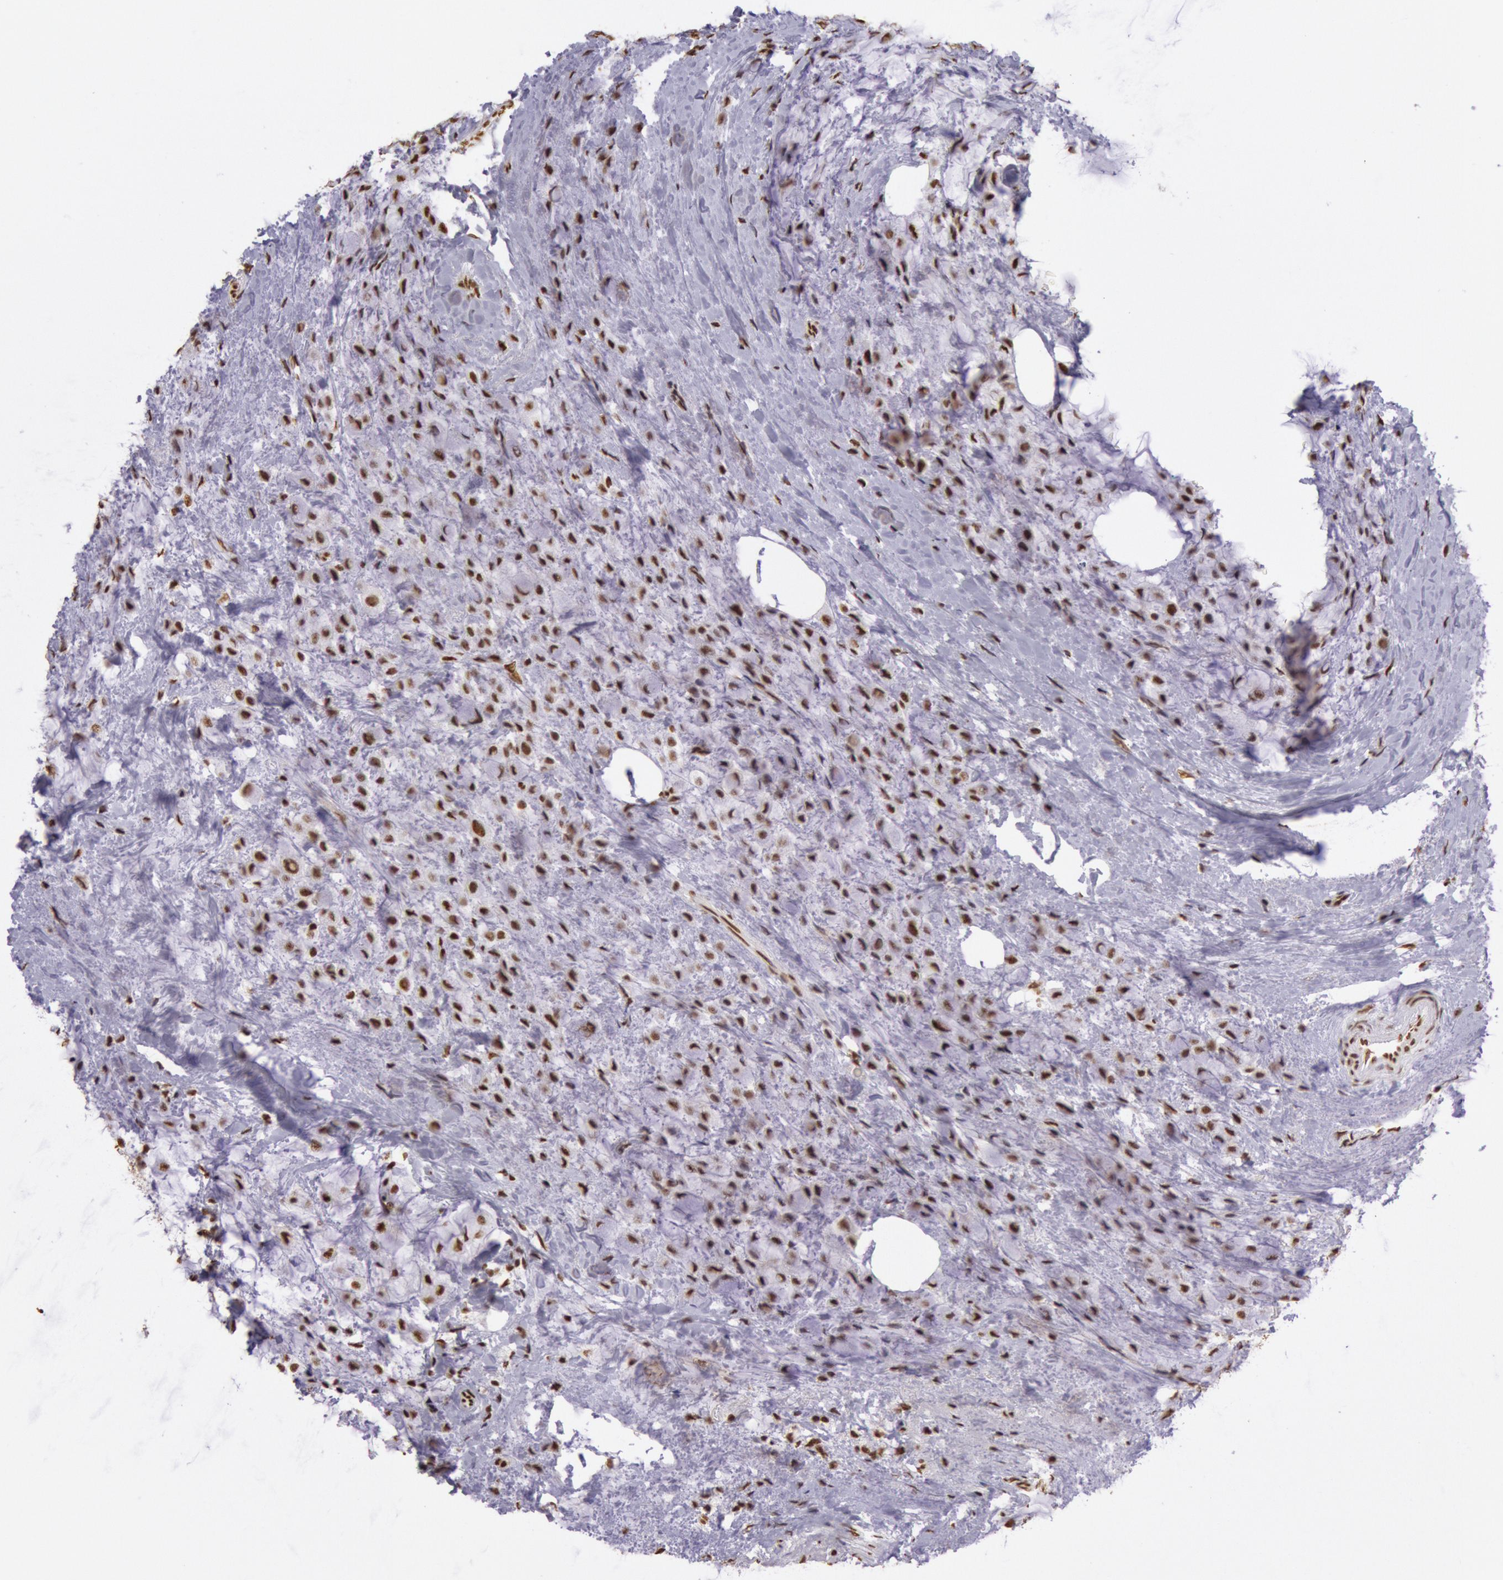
{"staining": {"intensity": "moderate", "quantity": ">75%", "location": "nuclear"}, "tissue": "breast cancer", "cell_type": "Tumor cells", "image_type": "cancer", "snomed": [{"axis": "morphology", "description": "Lobular carcinoma"}, {"axis": "topography", "description": "Breast"}], "caption": "This histopathology image demonstrates breast cancer (lobular carcinoma) stained with IHC to label a protein in brown. The nuclear of tumor cells show moderate positivity for the protein. Nuclei are counter-stained blue.", "gene": "HNRNPH2", "patient": {"sex": "female", "age": 85}}